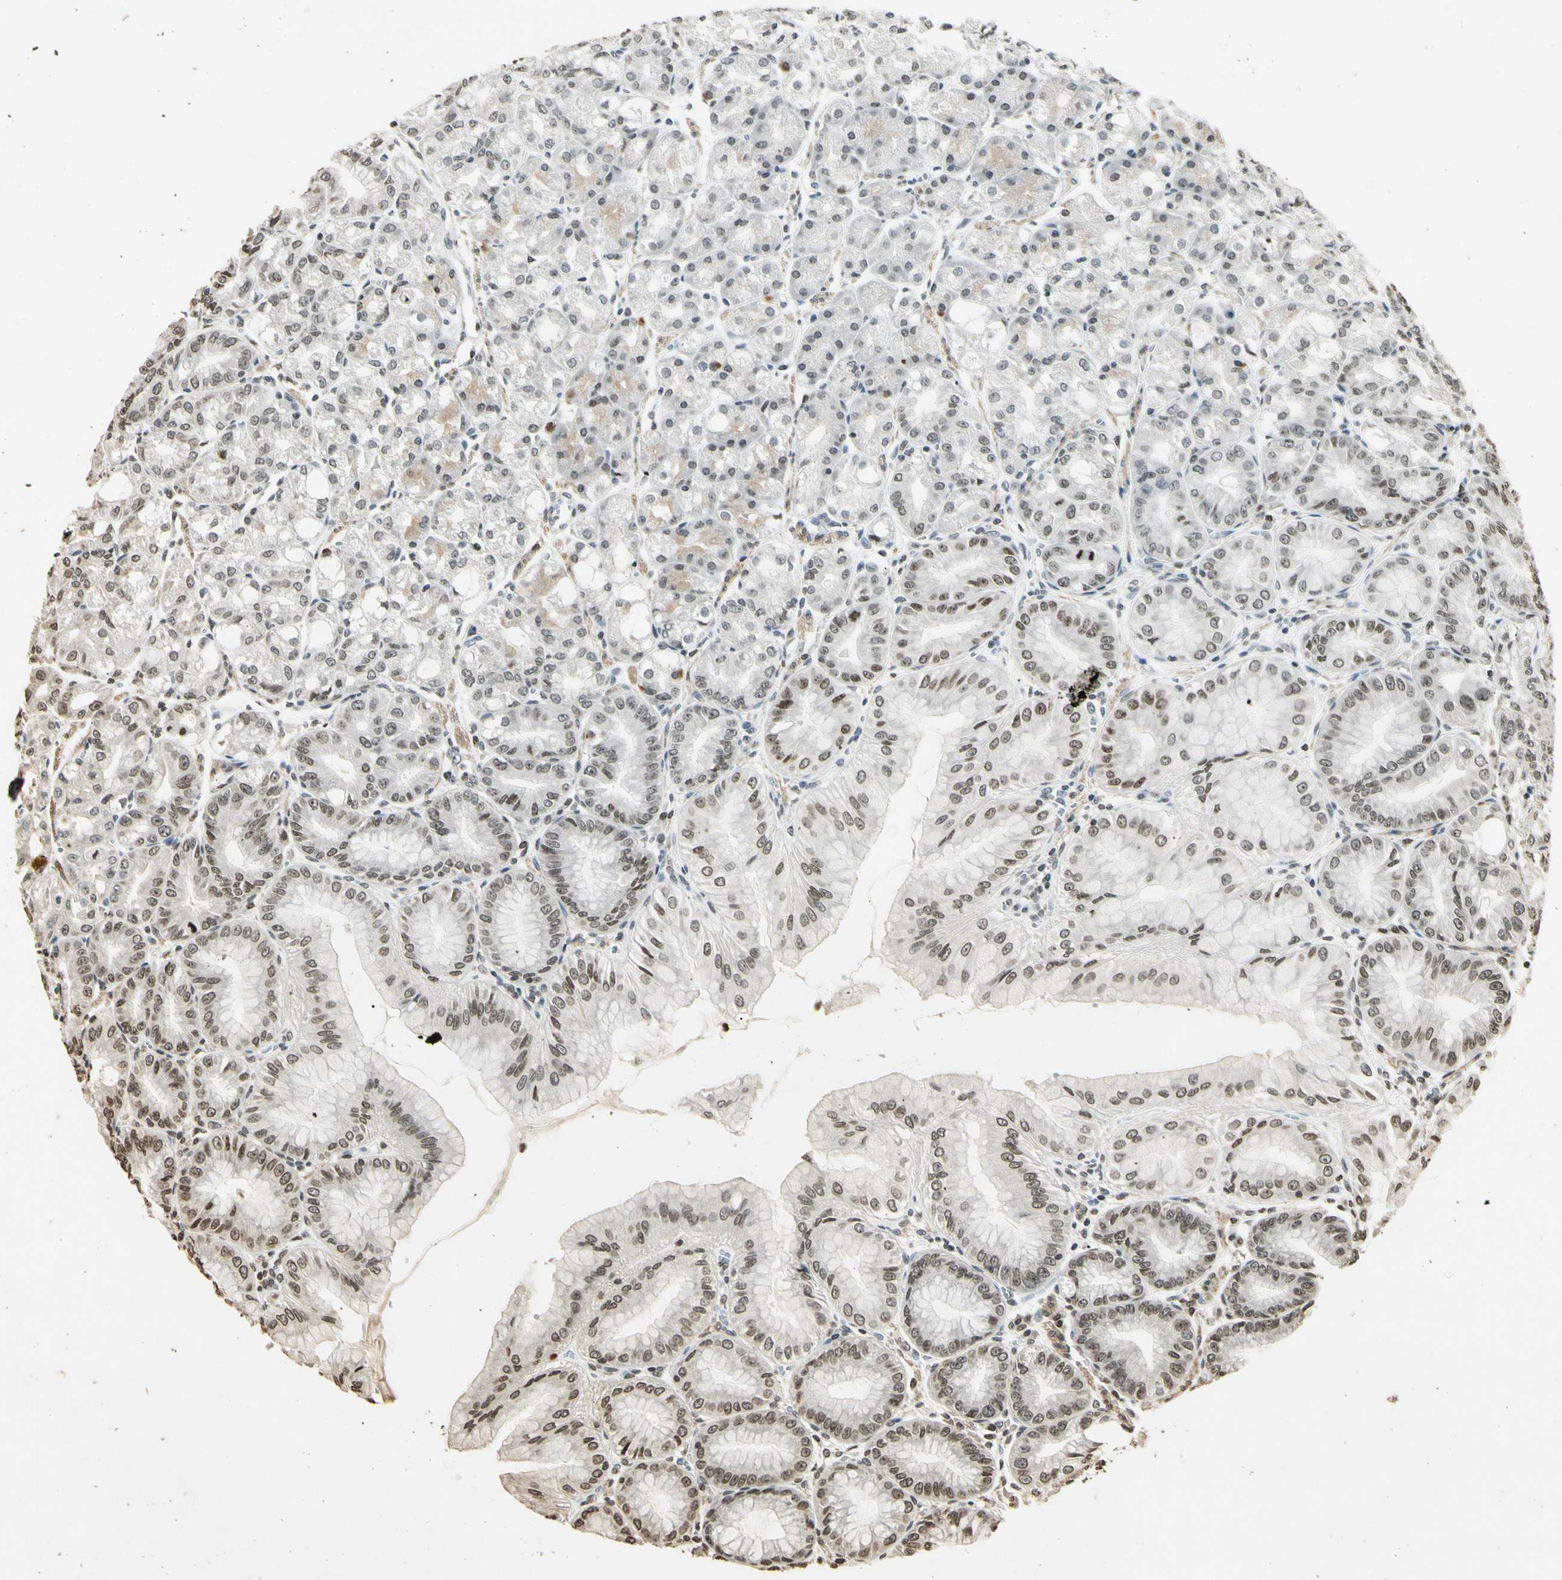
{"staining": {"intensity": "weak", "quantity": "25%-75%", "location": "nuclear"}, "tissue": "stomach", "cell_type": "Glandular cells", "image_type": "normal", "snomed": [{"axis": "morphology", "description": "Normal tissue, NOS"}, {"axis": "topography", "description": "Stomach, lower"}], "caption": "Weak nuclear positivity is present in about 25%-75% of glandular cells in normal stomach.", "gene": "TOP1", "patient": {"sex": "male", "age": 71}}